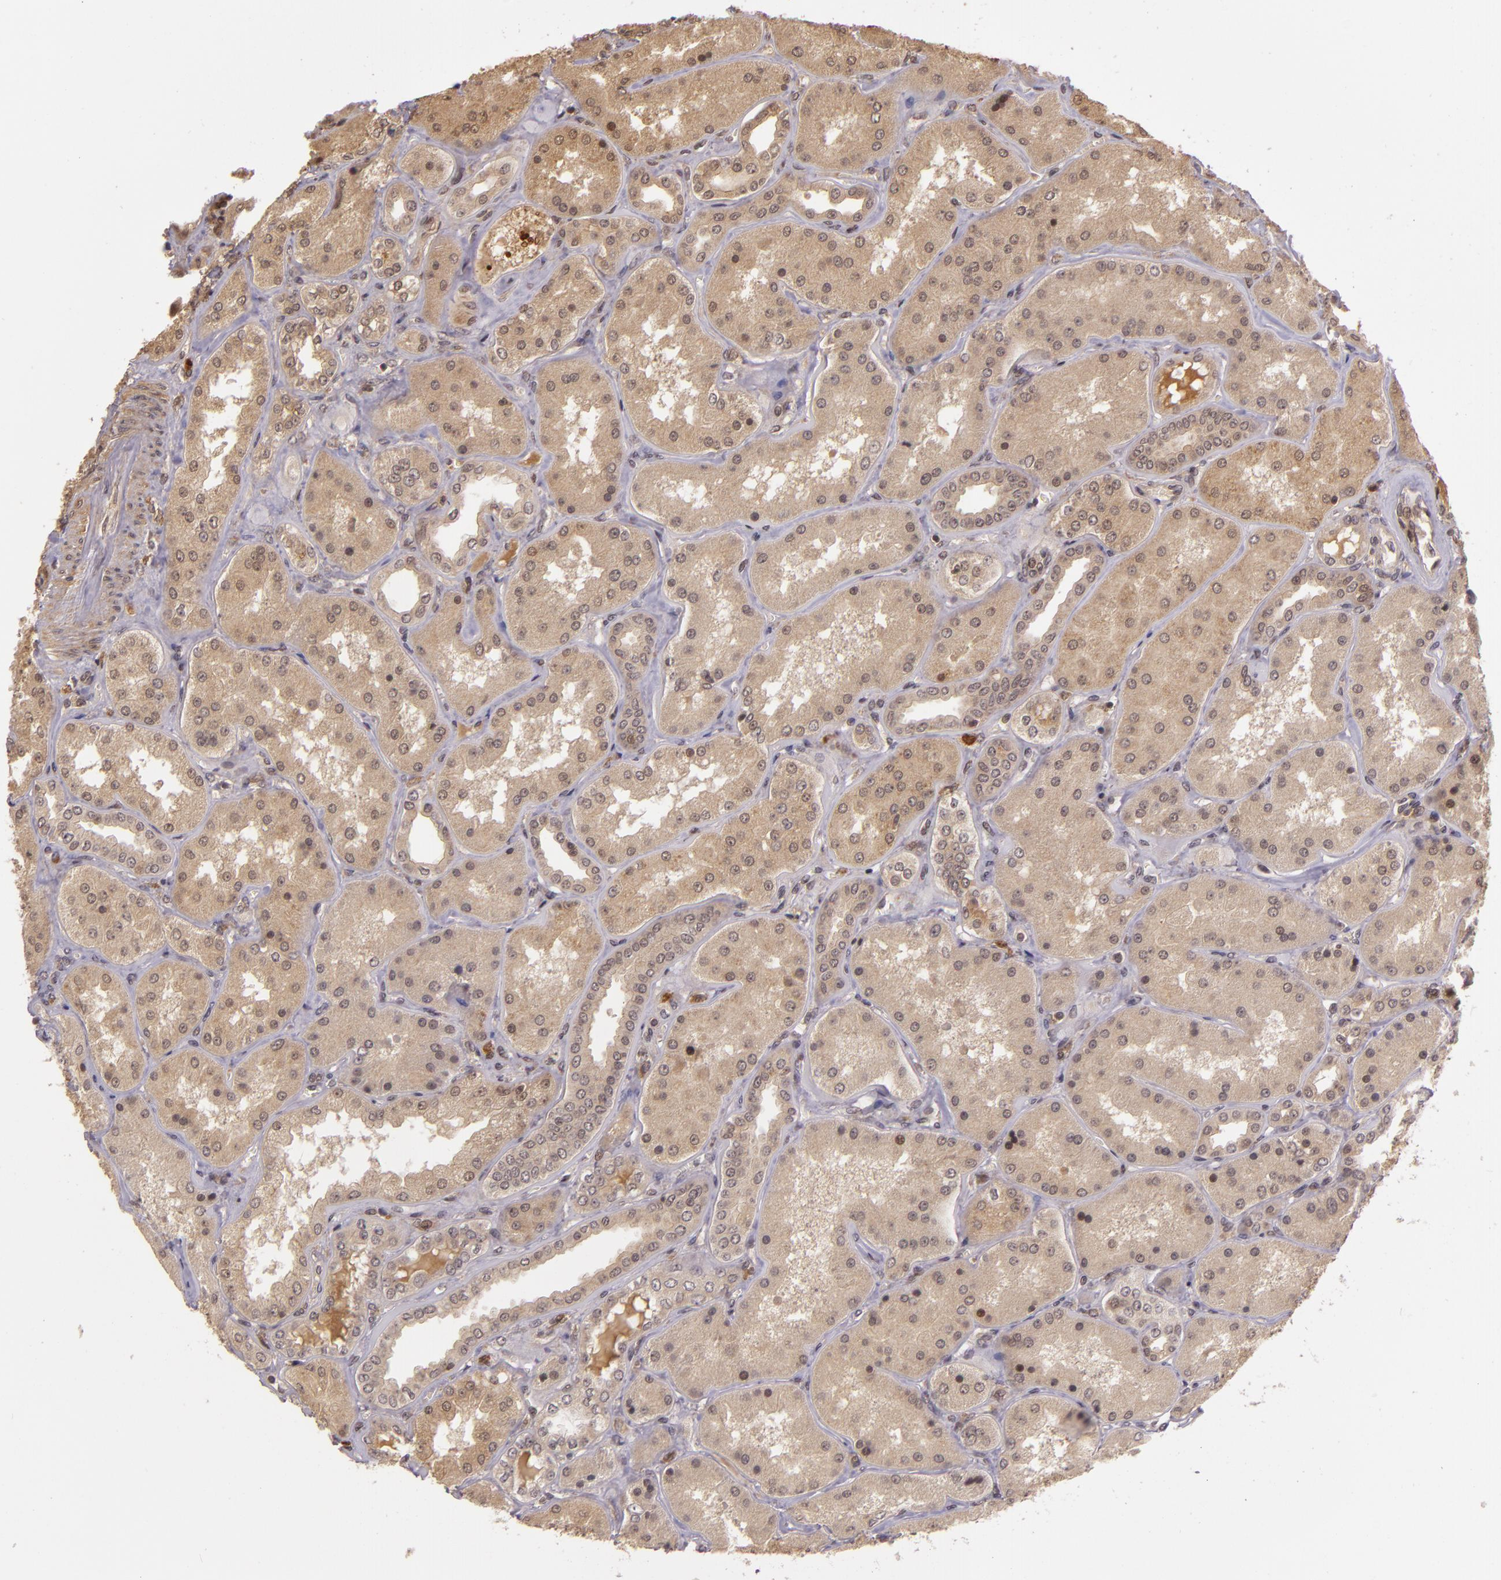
{"staining": {"intensity": "weak", "quantity": "<25%", "location": "nuclear"}, "tissue": "kidney", "cell_type": "Cells in glomeruli", "image_type": "normal", "snomed": [{"axis": "morphology", "description": "Normal tissue, NOS"}, {"axis": "topography", "description": "Kidney"}], "caption": "A high-resolution histopathology image shows immunohistochemistry (IHC) staining of benign kidney, which exhibits no significant expression in cells in glomeruli.", "gene": "TXNRD2", "patient": {"sex": "female", "age": 56}}